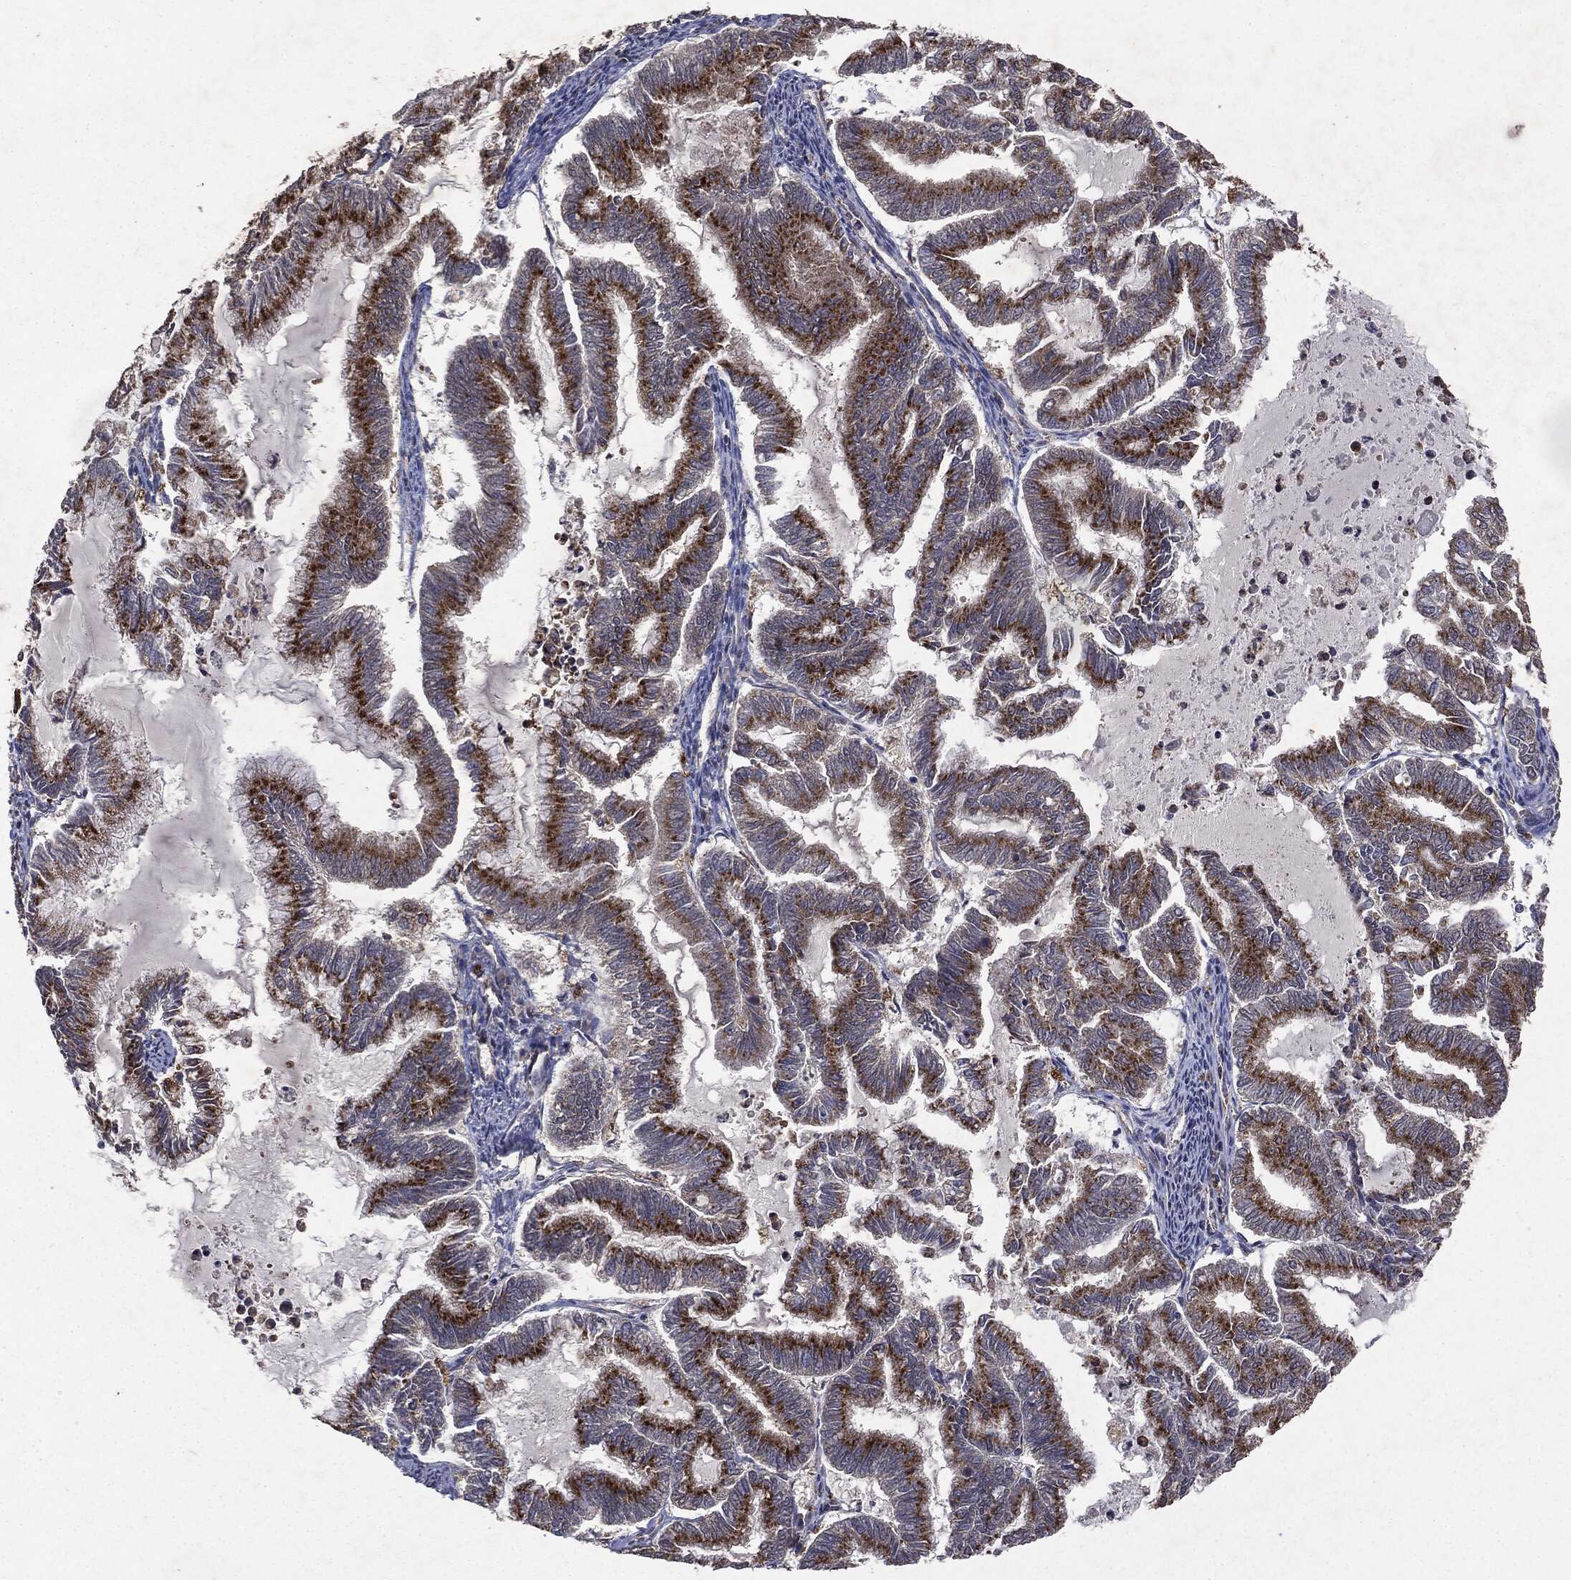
{"staining": {"intensity": "strong", "quantity": ">75%", "location": "cytoplasmic/membranous"}, "tissue": "endometrial cancer", "cell_type": "Tumor cells", "image_type": "cancer", "snomed": [{"axis": "morphology", "description": "Adenocarcinoma, NOS"}, {"axis": "topography", "description": "Endometrium"}], "caption": "The photomicrograph demonstrates staining of endometrial cancer, revealing strong cytoplasmic/membranous protein staining (brown color) within tumor cells.", "gene": "PTEN", "patient": {"sex": "female", "age": 79}}